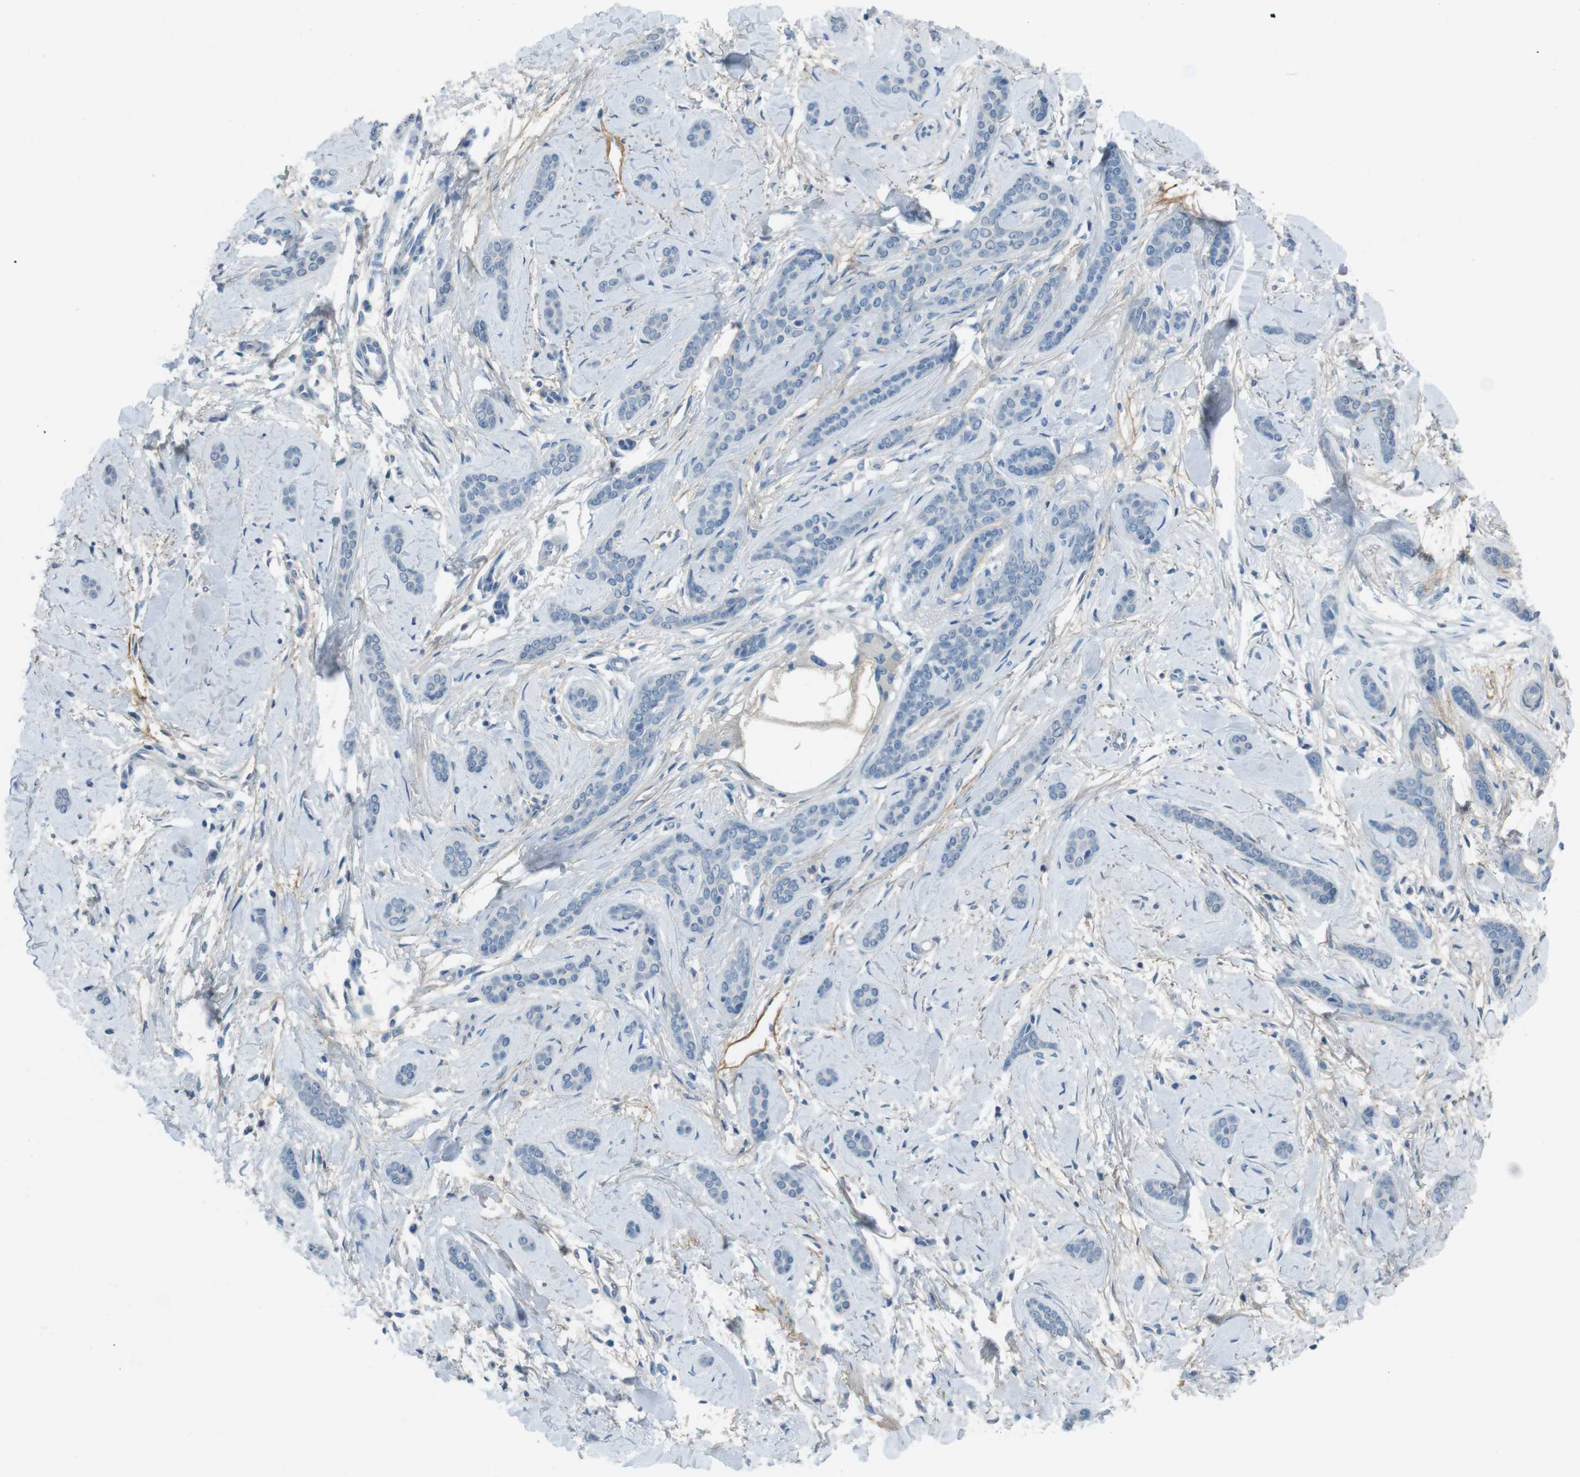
{"staining": {"intensity": "negative", "quantity": "none", "location": "none"}, "tissue": "skin cancer", "cell_type": "Tumor cells", "image_type": "cancer", "snomed": [{"axis": "morphology", "description": "Basal cell carcinoma"}, {"axis": "morphology", "description": "Adnexal tumor, benign"}, {"axis": "topography", "description": "Skin"}], "caption": "Tumor cells are negative for brown protein staining in skin cancer (benign adnexal tumor). (DAB immunohistochemistry with hematoxylin counter stain).", "gene": "ENTPD7", "patient": {"sex": "female", "age": 42}}